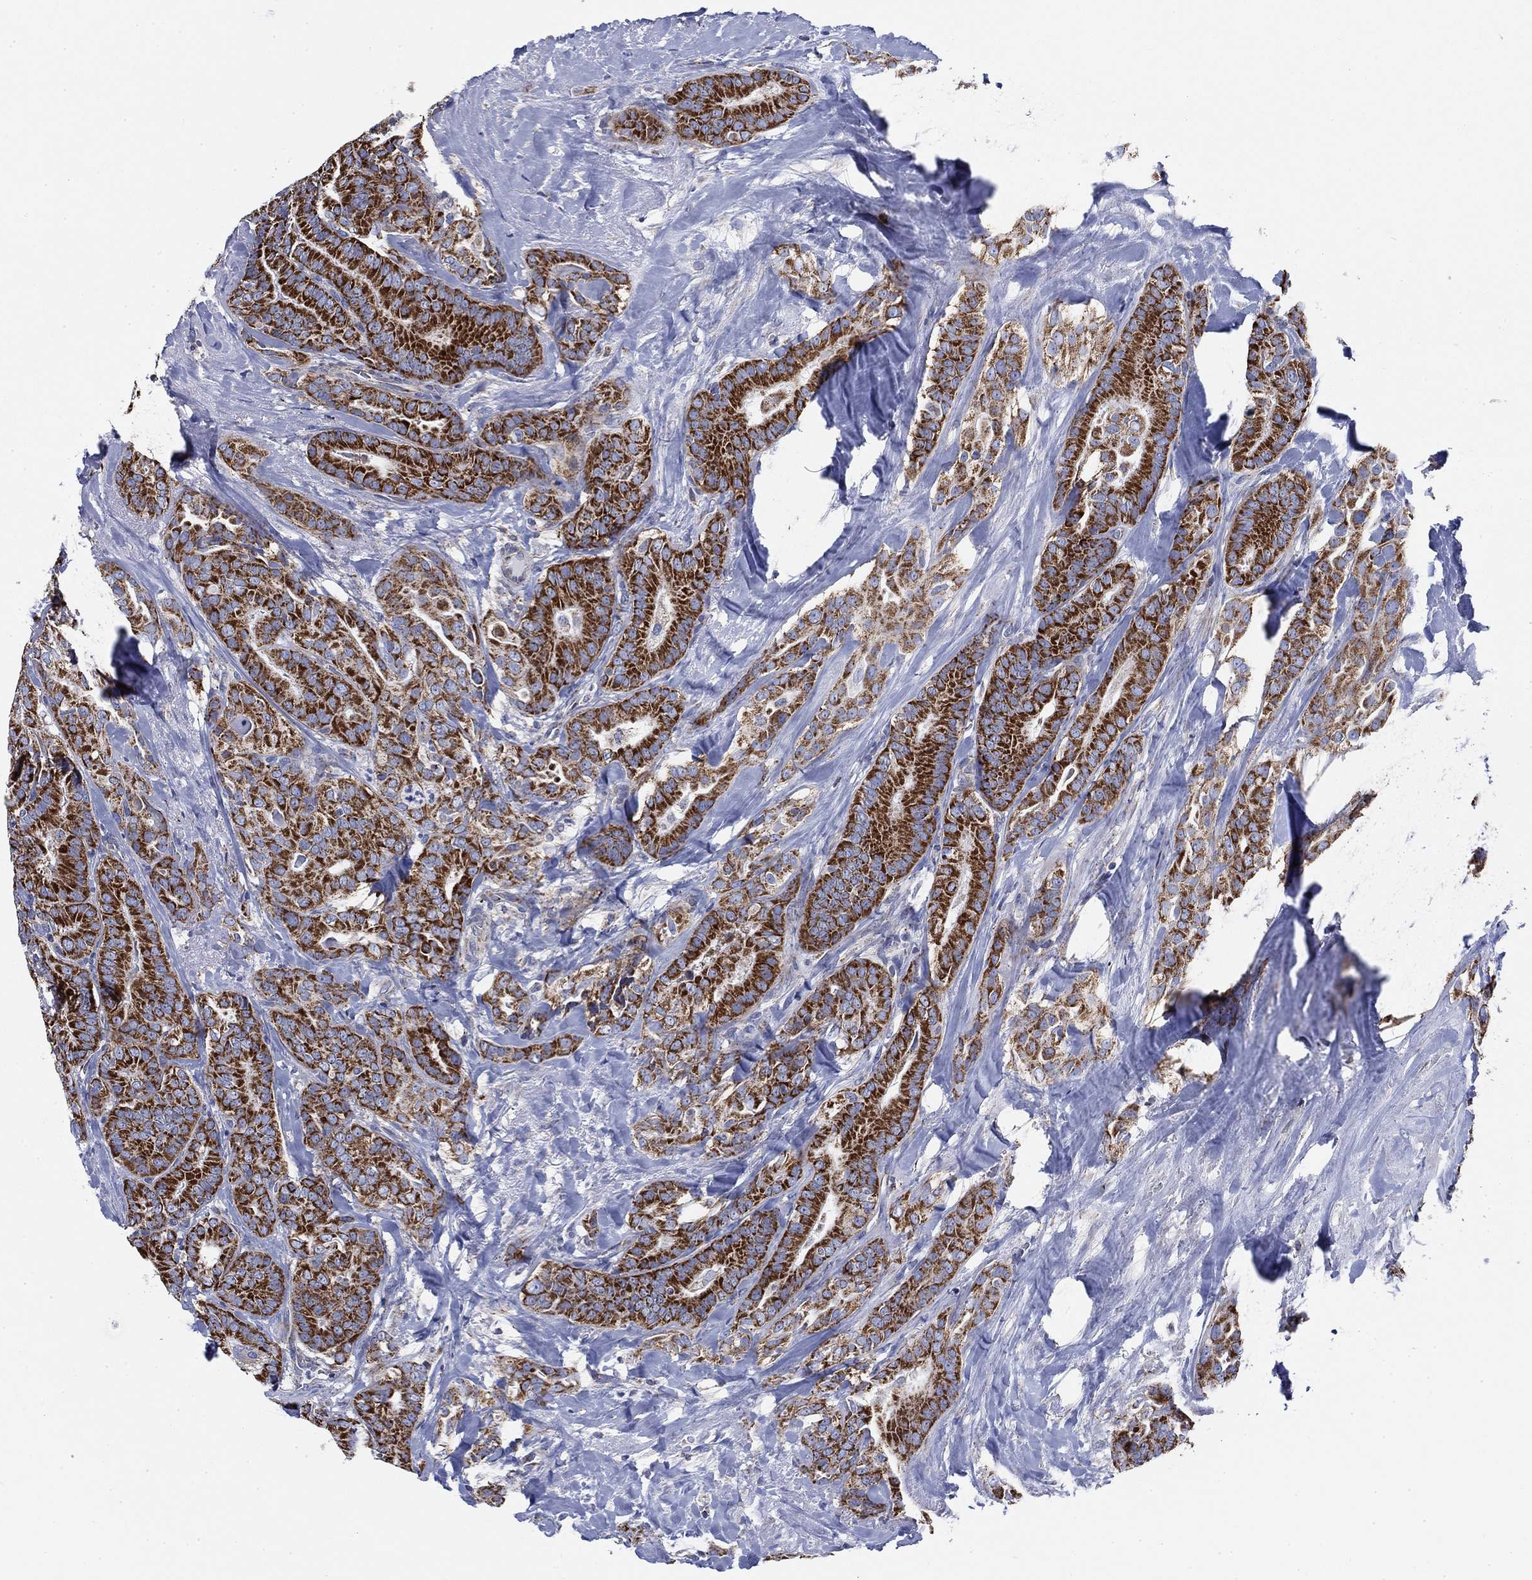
{"staining": {"intensity": "strong", "quantity": ">75%", "location": "cytoplasmic/membranous"}, "tissue": "thyroid cancer", "cell_type": "Tumor cells", "image_type": "cancer", "snomed": [{"axis": "morphology", "description": "Papillary adenocarcinoma, NOS"}, {"axis": "topography", "description": "Thyroid gland"}], "caption": "Immunohistochemistry histopathology image of neoplastic tissue: human papillary adenocarcinoma (thyroid) stained using immunohistochemistry reveals high levels of strong protein expression localized specifically in the cytoplasmic/membranous of tumor cells, appearing as a cytoplasmic/membranous brown color.", "gene": "NACAD", "patient": {"sex": "male", "age": 61}}